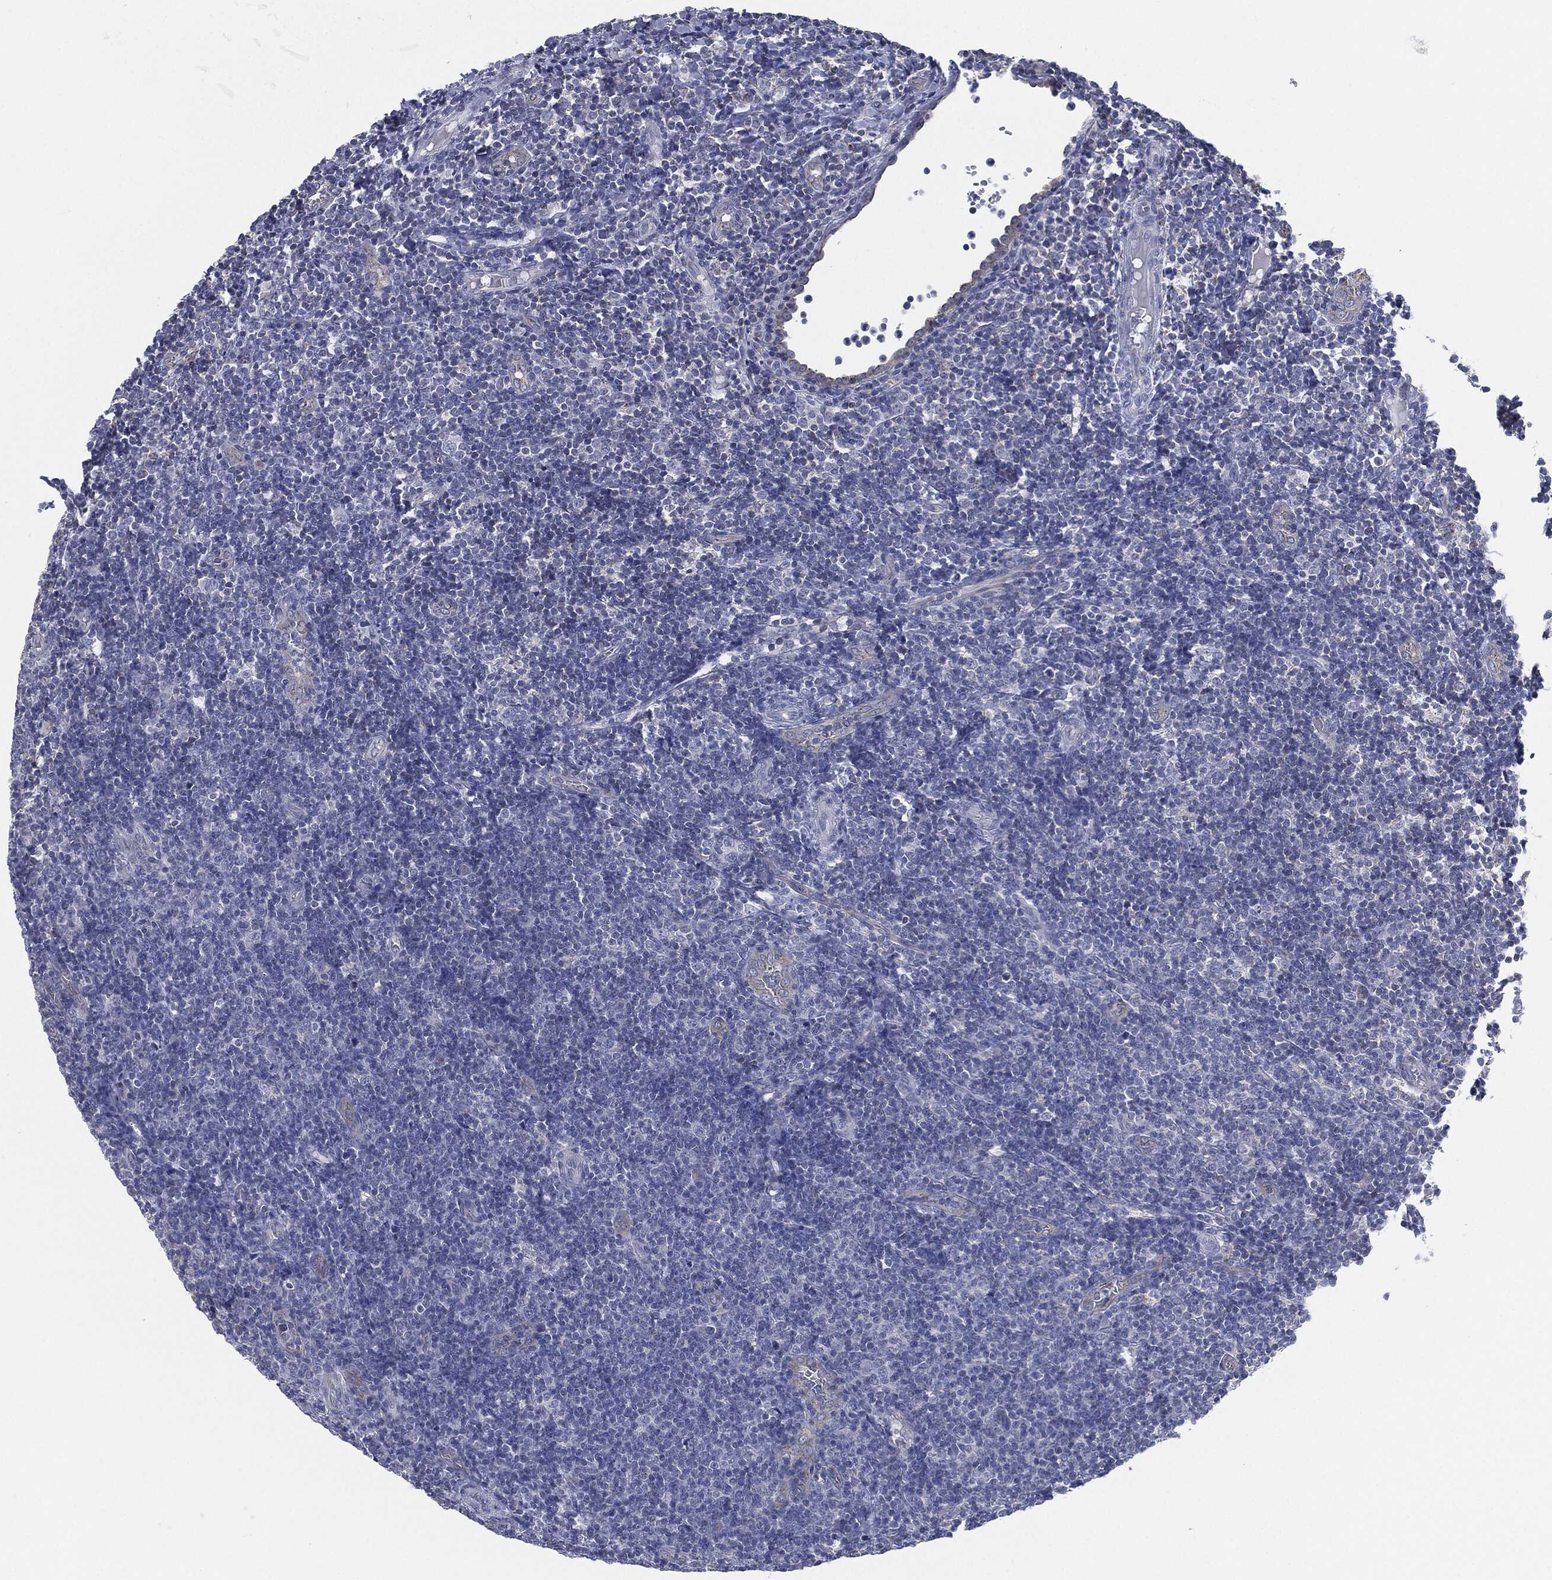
{"staining": {"intensity": "negative", "quantity": "none", "location": "none"}, "tissue": "tonsil", "cell_type": "Germinal center cells", "image_type": "normal", "snomed": [{"axis": "morphology", "description": "Normal tissue, NOS"}, {"axis": "topography", "description": "Tonsil"}], "caption": "The IHC micrograph has no significant positivity in germinal center cells of tonsil.", "gene": "SHROOM2", "patient": {"sex": "female", "age": 5}}